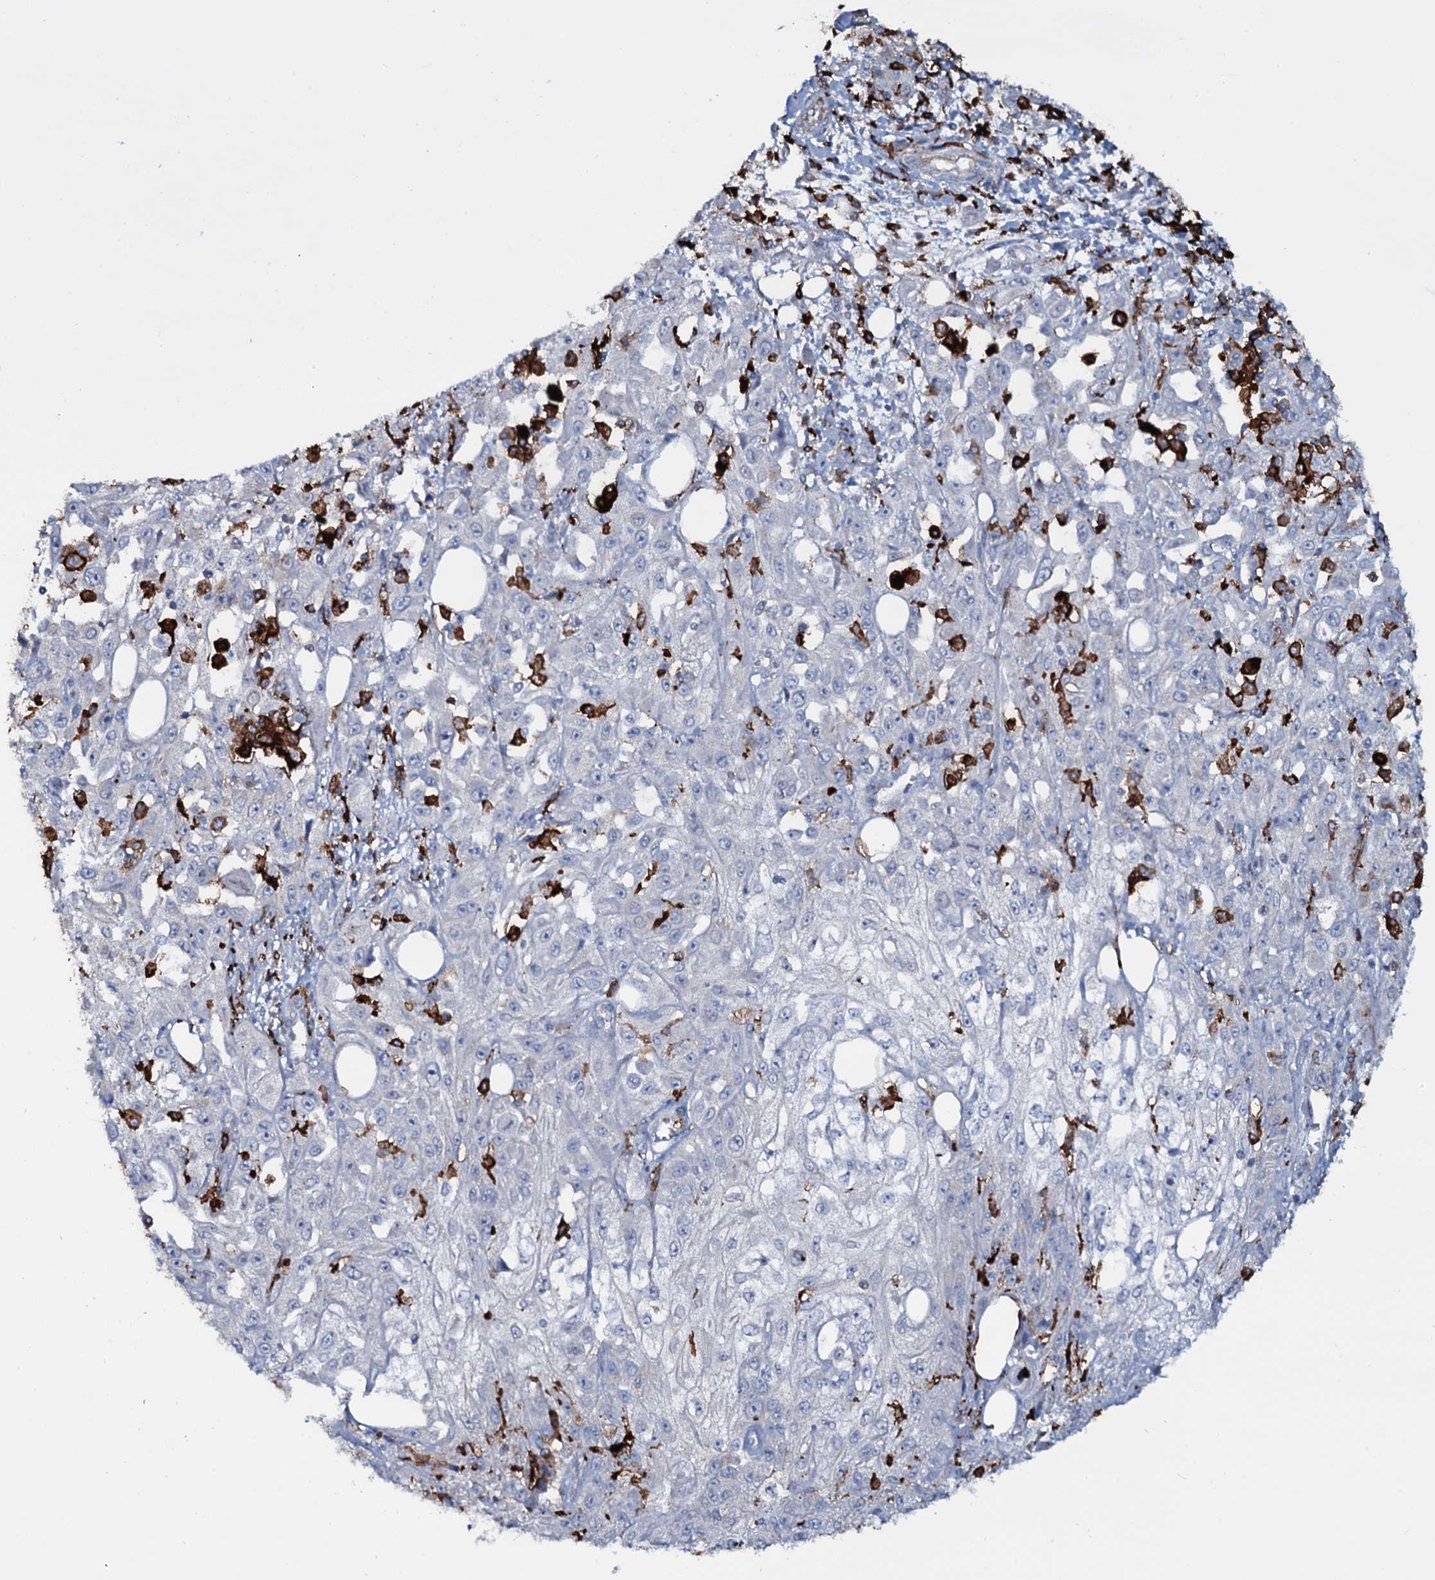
{"staining": {"intensity": "negative", "quantity": "none", "location": "none"}, "tissue": "skin cancer", "cell_type": "Tumor cells", "image_type": "cancer", "snomed": [{"axis": "morphology", "description": "Squamous cell carcinoma, NOS"}, {"axis": "morphology", "description": "Squamous cell carcinoma, metastatic, NOS"}, {"axis": "topography", "description": "Skin"}, {"axis": "topography", "description": "Lymph node"}], "caption": "Protein analysis of skin cancer demonstrates no significant positivity in tumor cells. (DAB (3,3'-diaminobenzidine) immunohistochemistry visualized using brightfield microscopy, high magnification).", "gene": "OSBPL2", "patient": {"sex": "male", "age": 75}}